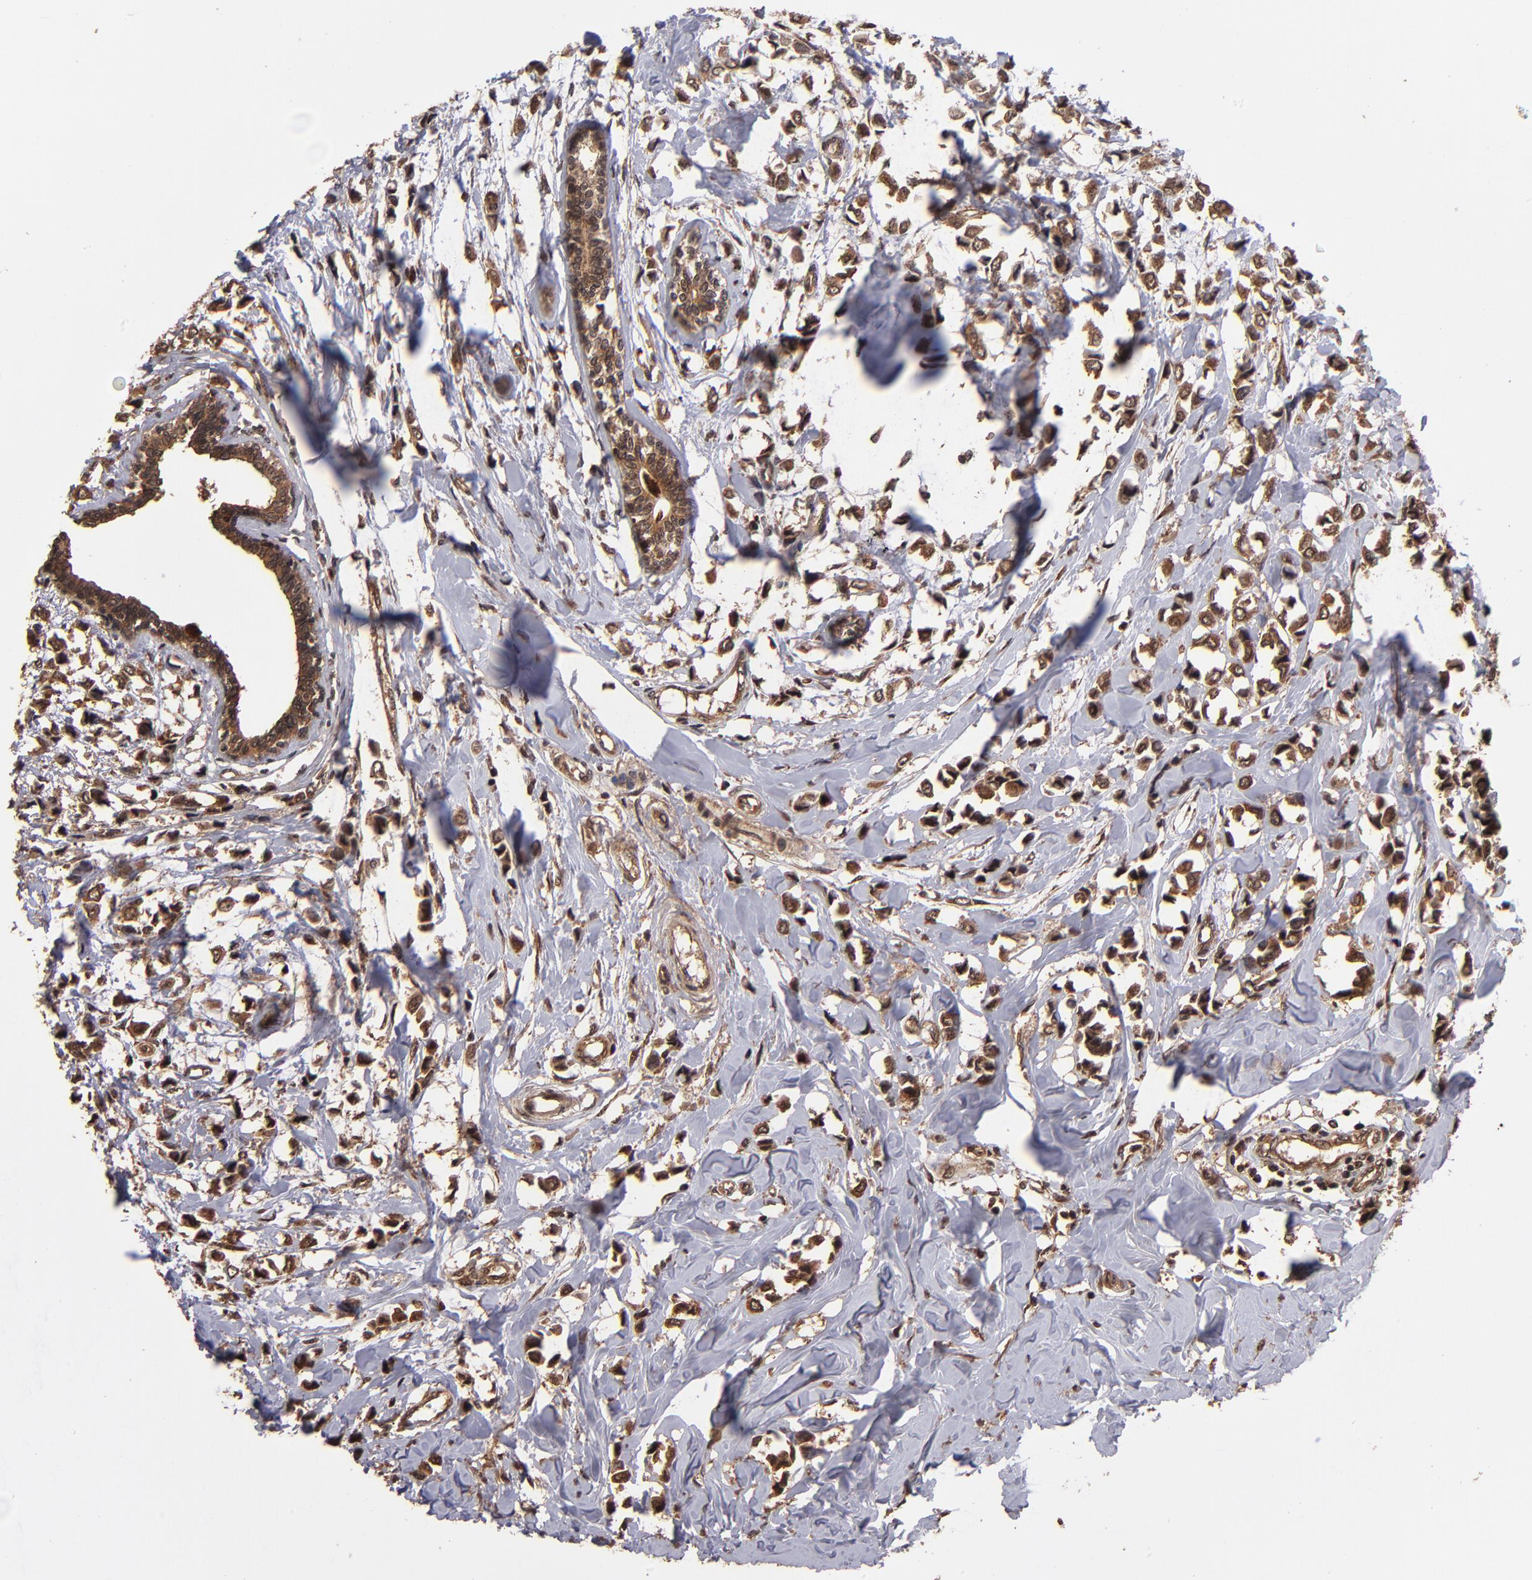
{"staining": {"intensity": "strong", "quantity": ">75%", "location": "cytoplasmic/membranous"}, "tissue": "breast cancer", "cell_type": "Tumor cells", "image_type": "cancer", "snomed": [{"axis": "morphology", "description": "Lobular carcinoma"}, {"axis": "topography", "description": "Breast"}], "caption": "Breast cancer stained for a protein (brown) displays strong cytoplasmic/membranous positive expression in about >75% of tumor cells.", "gene": "NFE2L2", "patient": {"sex": "female", "age": 51}}